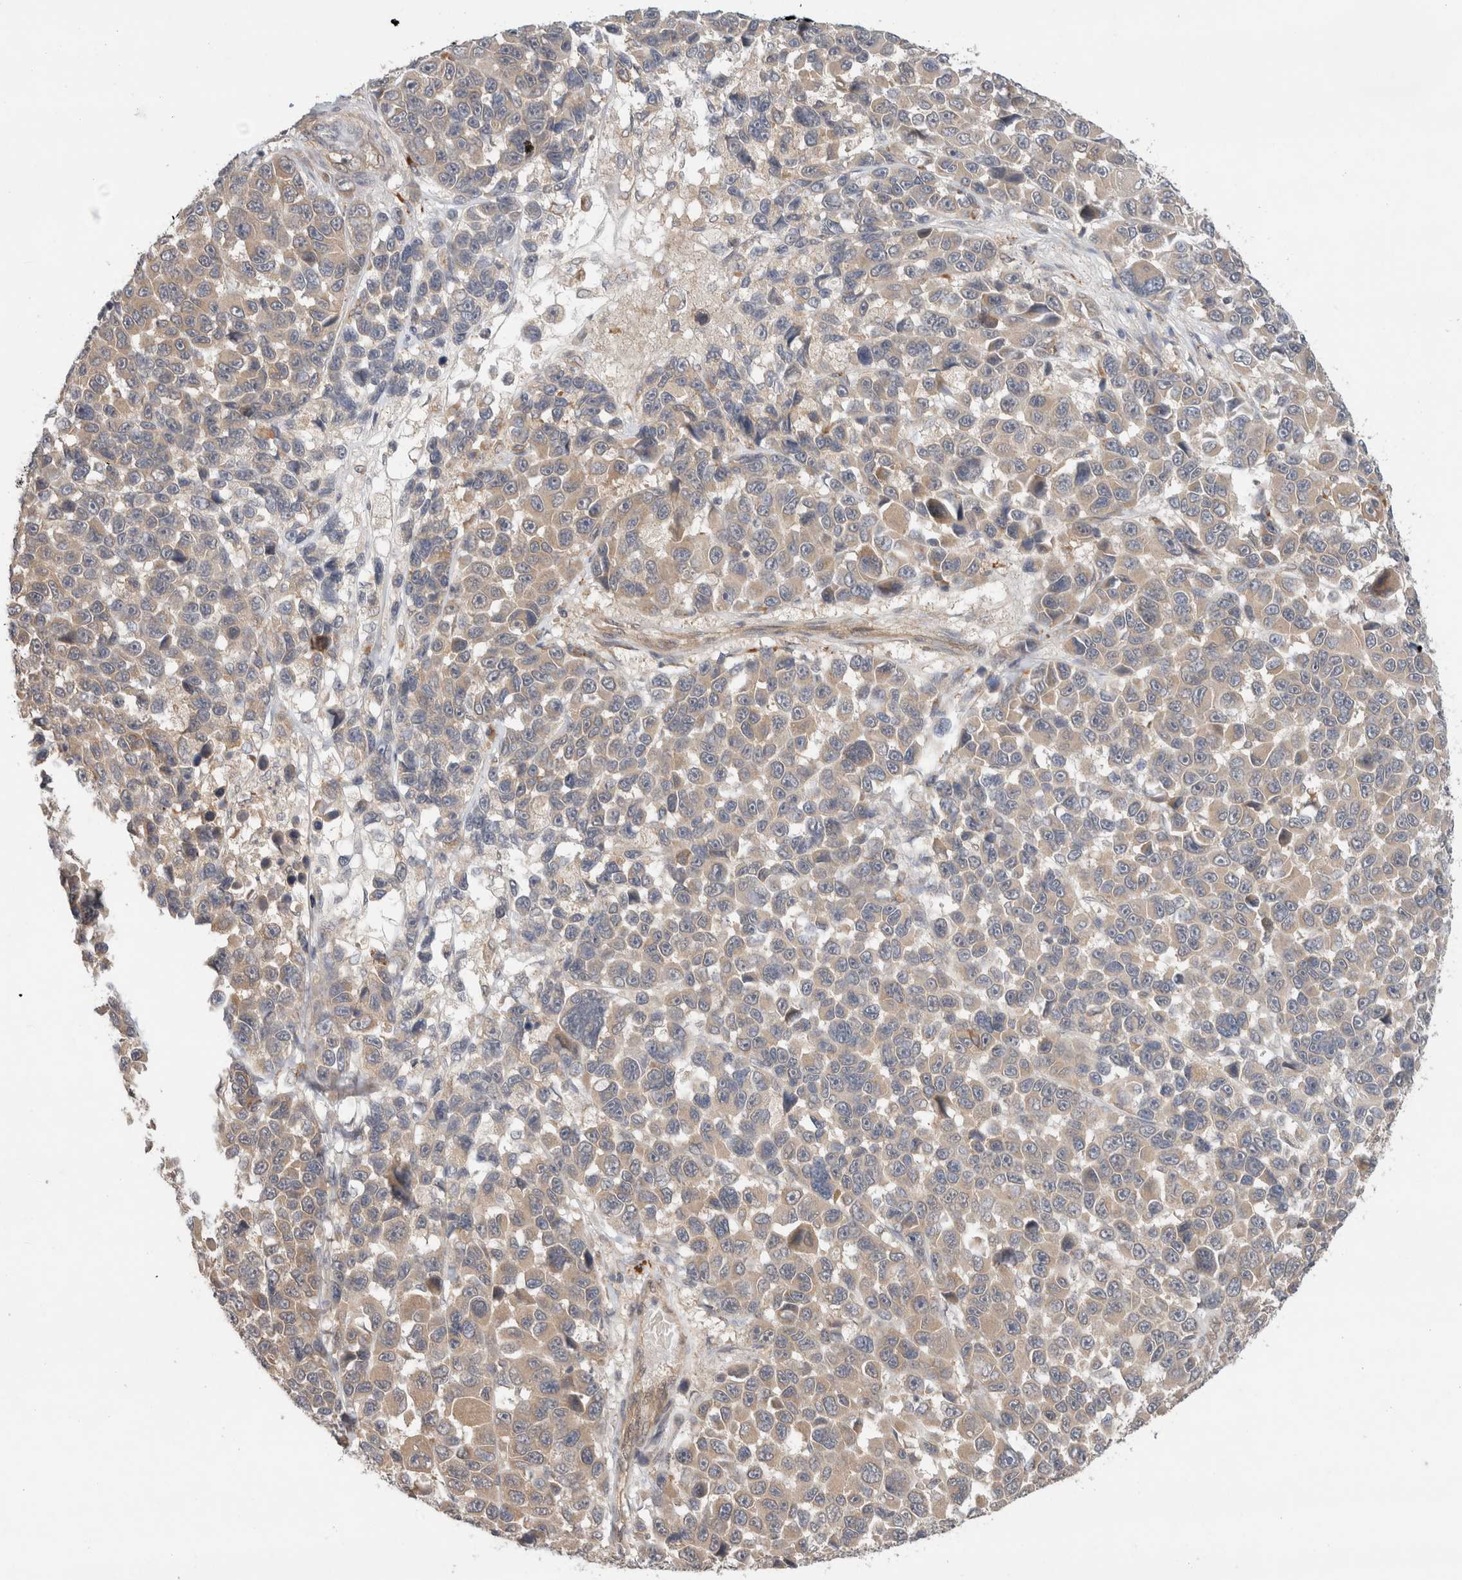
{"staining": {"intensity": "weak", "quantity": ">75%", "location": "cytoplasmic/membranous"}, "tissue": "melanoma", "cell_type": "Tumor cells", "image_type": "cancer", "snomed": [{"axis": "morphology", "description": "Malignant melanoma, NOS"}, {"axis": "topography", "description": "Skin"}], "caption": "Immunohistochemical staining of malignant melanoma demonstrates weak cytoplasmic/membranous protein positivity in approximately >75% of tumor cells. Using DAB (3,3'-diaminobenzidine) (brown) and hematoxylin (blue) stains, captured at high magnification using brightfield microscopy.", "gene": "SGK1", "patient": {"sex": "male", "age": 53}}